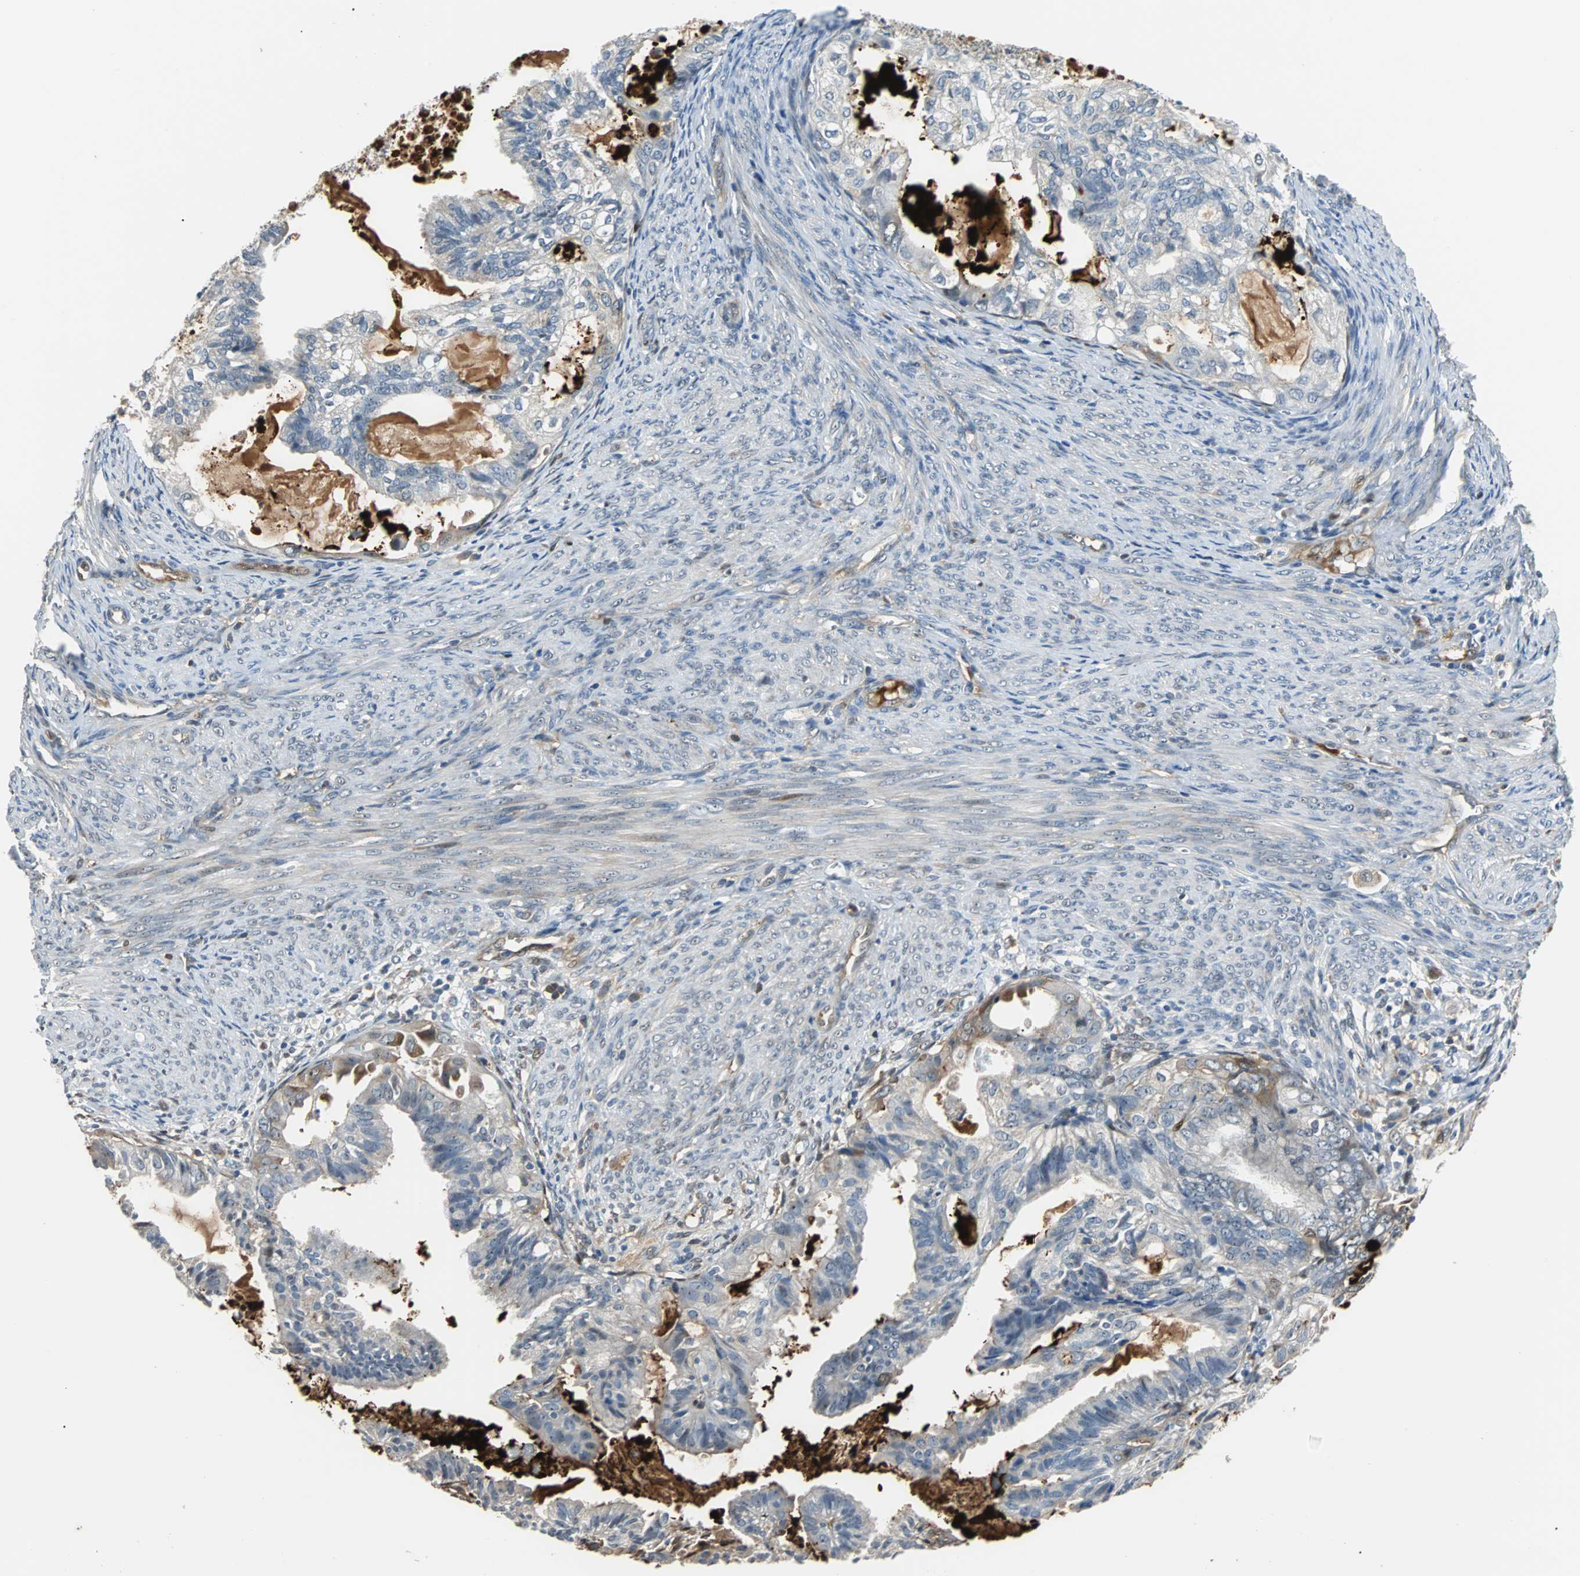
{"staining": {"intensity": "negative", "quantity": "none", "location": "none"}, "tissue": "cervical cancer", "cell_type": "Tumor cells", "image_type": "cancer", "snomed": [{"axis": "morphology", "description": "Normal tissue, NOS"}, {"axis": "morphology", "description": "Adenocarcinoma, NOS"}, {"axis": "topography", "description": "Cervix"}, {"axis": "topography", "description": "Endometrium"}], "caption": "Tumor cells are negative for brown protein staining in cervical cancer.", "gene": "FHL2", "patient": {"sex": "female", "age": 86}}